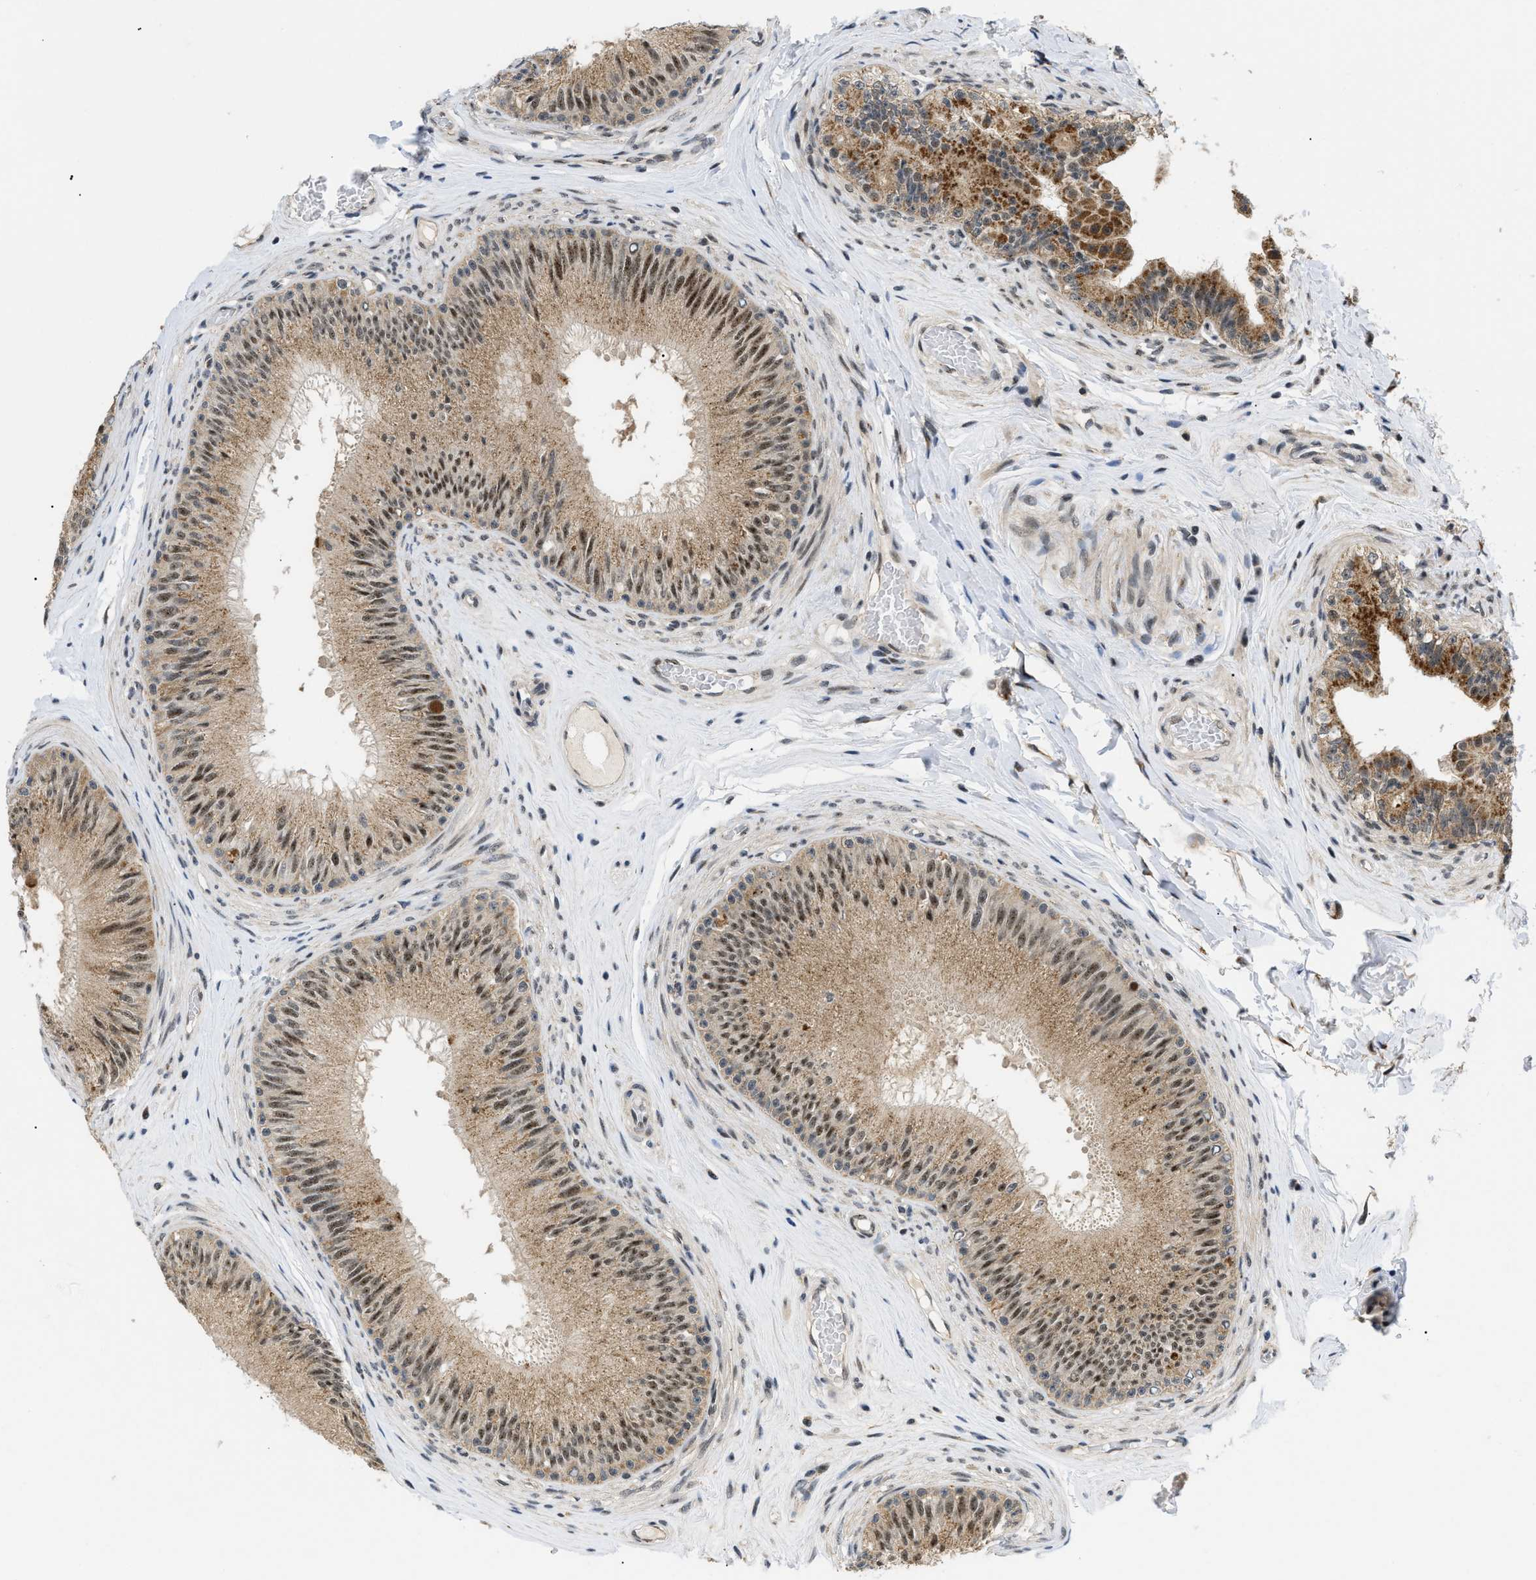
{"staining": {"intensity": "moderate", "quantity": ">75%", "location": "cytoplasmic/membranous,nuclear"}, "tissue": "epididymis", "cell_type": "Glandular cells", "image_type": "normal", "snomed": [{"axis": "morphology", "description": "Normal tissue, NOS"}, {"axis": "topography", "description": "Testis"}, {"axis": "topography", "description": "Epididymis"}], "caption": "Immunohistochemistry micrograph of benign epididymis: human epididymis stained using IHC shows medium levels of moderate protein expression localized specifically in the cytoplasmic/membranous,nuclear of glandular cells, appearing as a cytoplasmic/membranous,nuclear brown color.", "gene": "ZBTB11", "patient": {"sex": "male", "age": 36}}